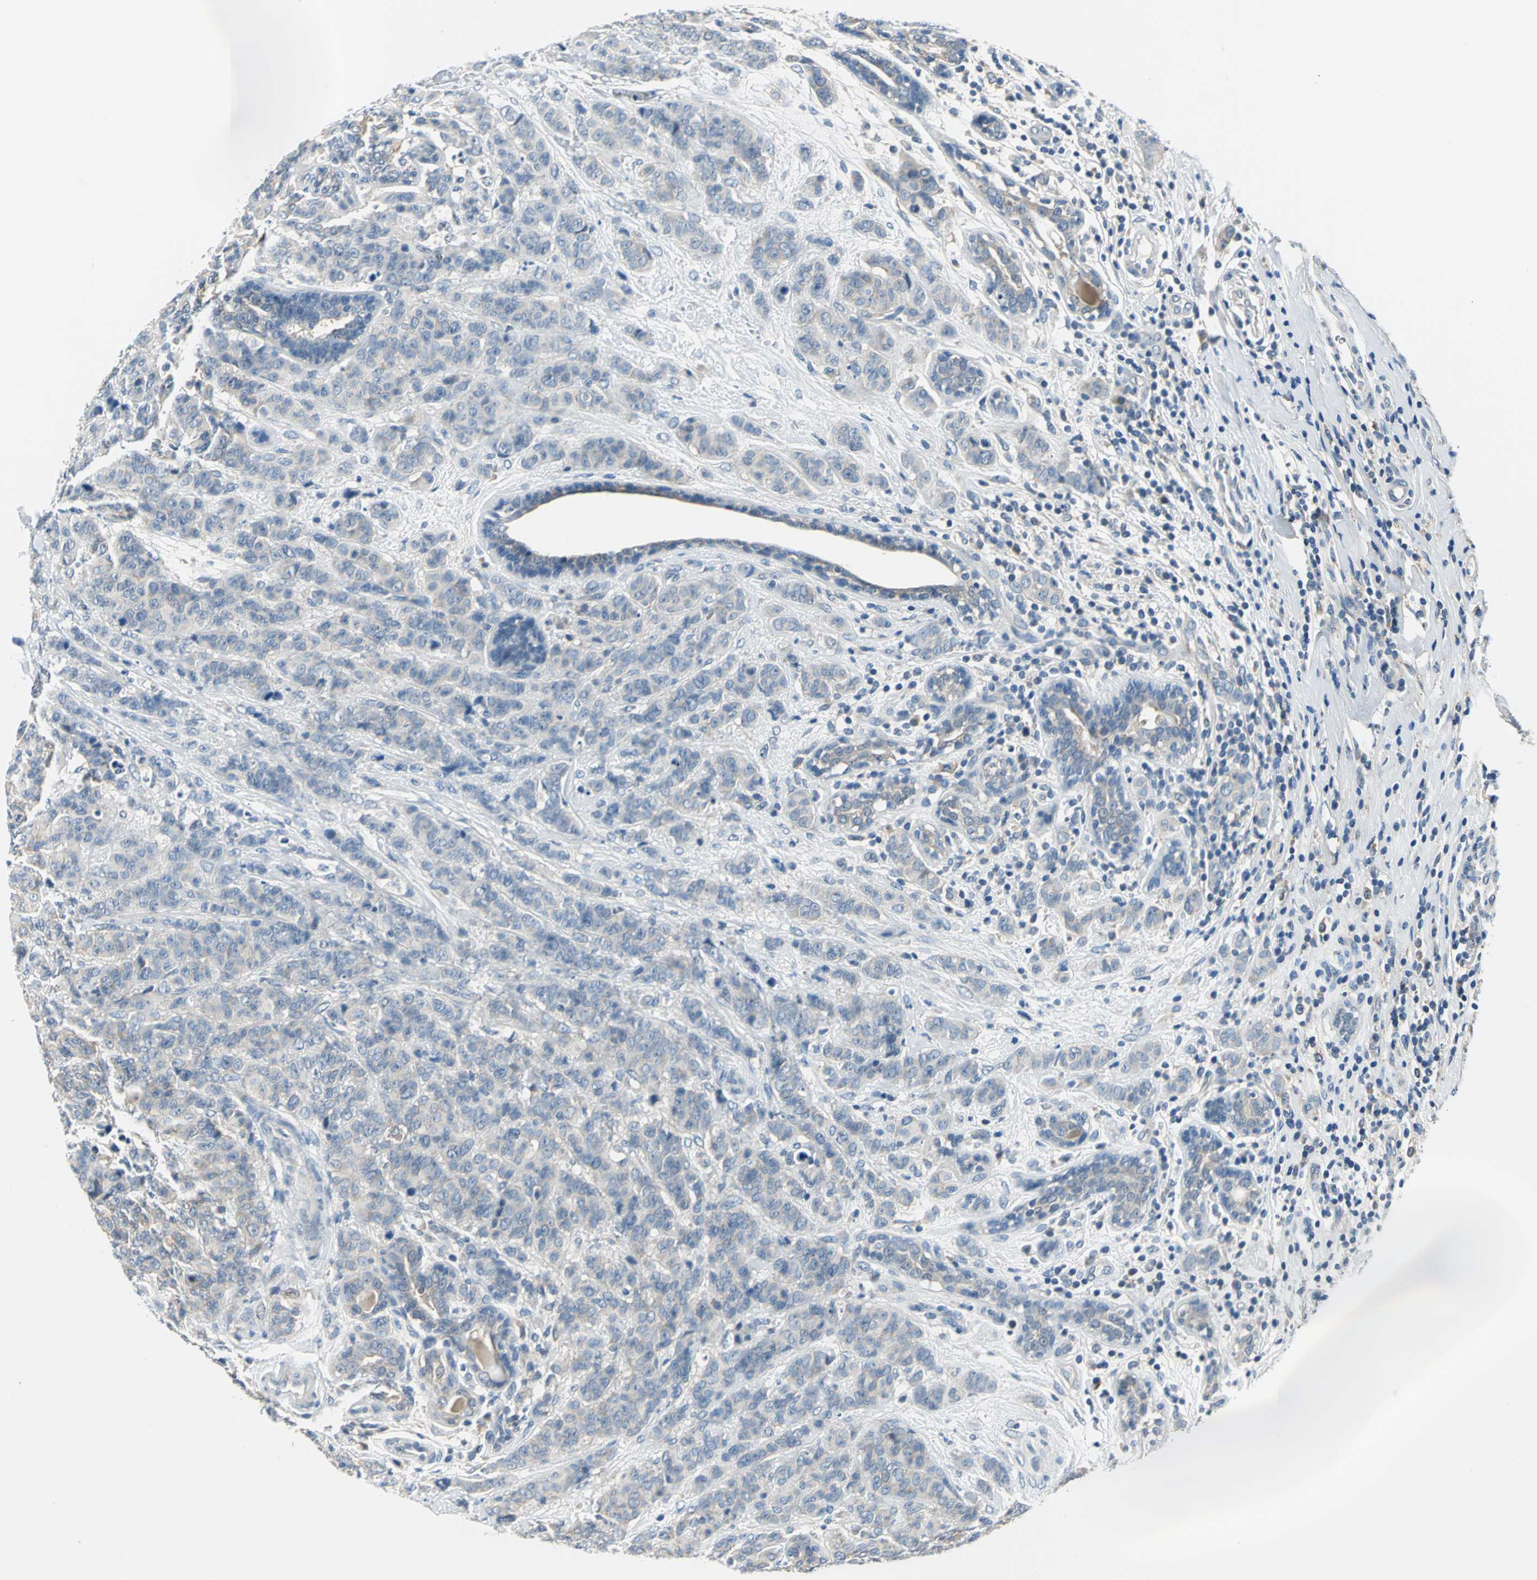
{"staining": {"intensity": "weak", "quantity": "25%-75%", "location": "cytoplasmic/membranous"}, "tissue": "breast cancer", "cell_type": "Tumor cells", "image_type": "cancer", "snomed": [{"axis": "morphology", "description": "Duct carcinoma"}, {"axis": "topography", "description": "Breast"}], "caption": "A histopathology image of breast cancer (invasive ductal carcinoma) stained for a protein exhibits weak cytoplasmic/membranous brown staining in tumor cells.", "gene": "ZNF415", "patient": {"sex": "female", "age": 40}}